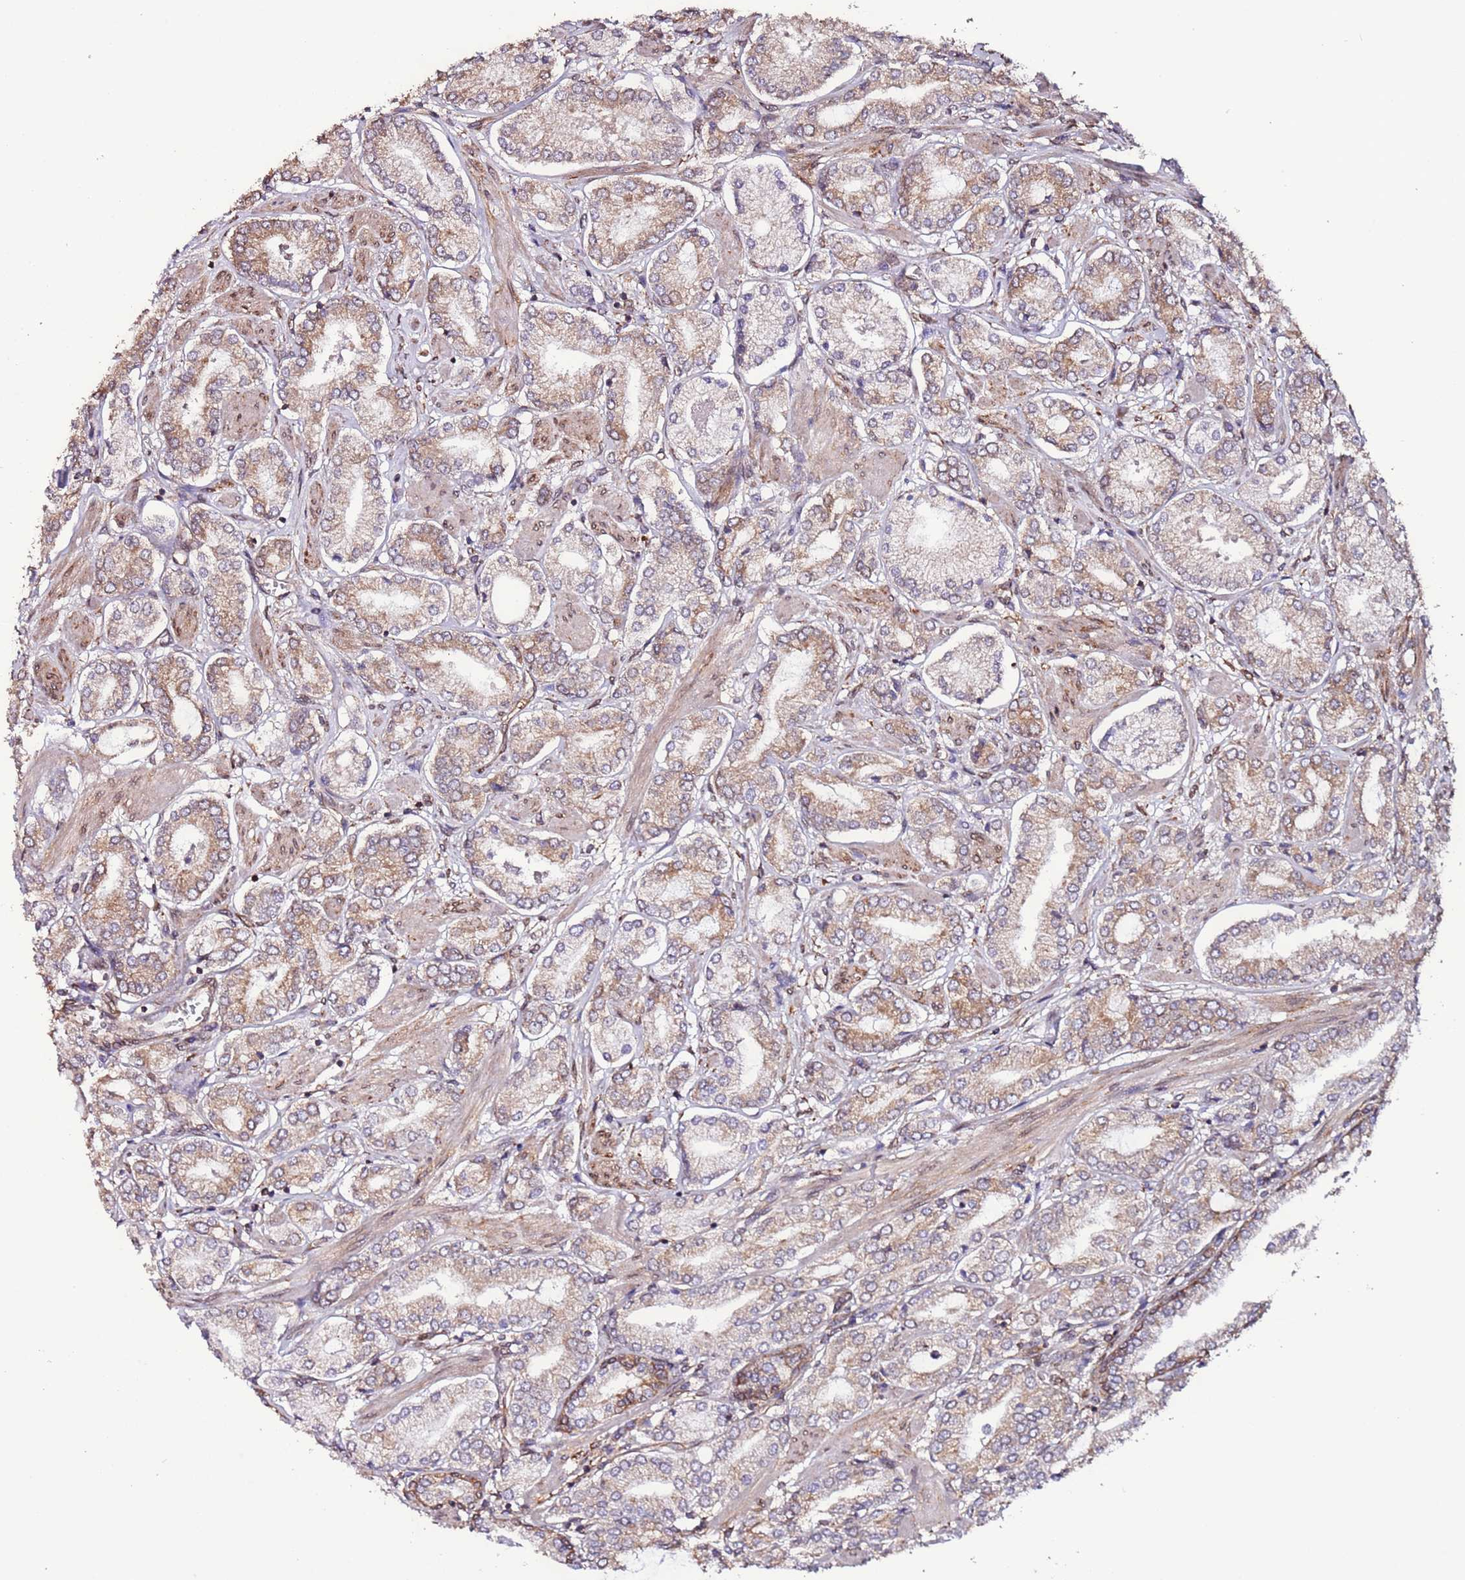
{"staining": {"intensity": "moderate", "quantity": "25%-75%", "location": "cytoplasmic/membranous"}, "tissue": "prostate cancer", "cell_type": "Tumor cells", "image_type": "cancer", "snomed": [{"axis": "morphology", "description": "Adenocarcinoma, High grade"}, {"axis": "topography", "description": "Prostate and seminal vesicle, NOS"}], "caption": "Prostate adenocarcinoma (high-grade) stained with immunohistochemistry (IHC) displays moderate cytoplasmic/membranous expression in approximately 25%-75% of tumor cells.", "gene": "SLC41A3", "patient": {"sex": "male", "age": 64}}